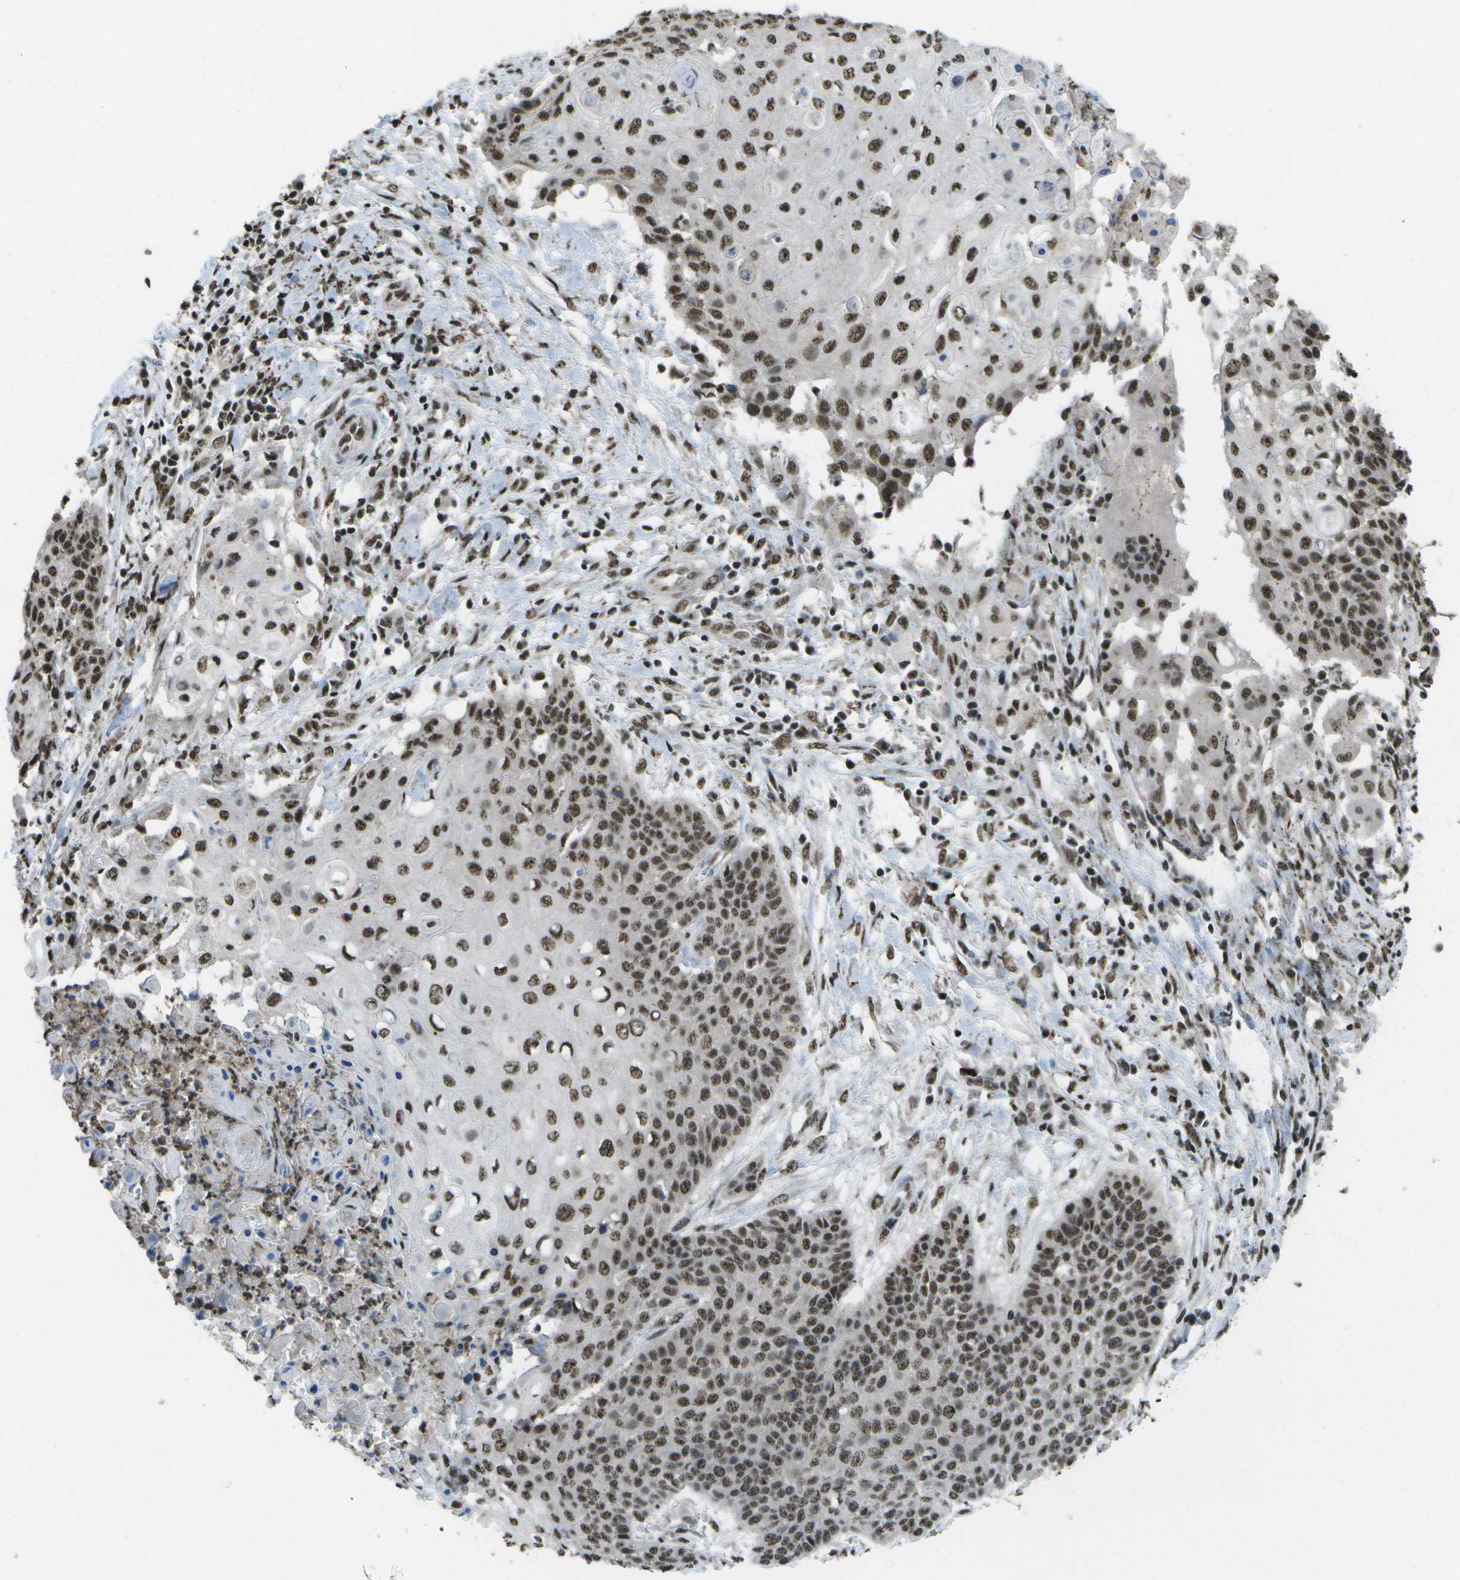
{"staining": {"intensity": "strong", "quantity": ">75%", "location": "nuclear"}, "tissue": "cervical cancer", "cell_type": "Tumor cells", "image_type": "cancer", "snomed": [{"axis": "morphology", "description": "Squamous cell carcinoma, NOS"}, {"axis": "topography", "description": "Cervix"}], "caption": "Protein analysis of cervical cancer tissue displays strong nuclear expression in about >75% of tumor cells.", "gene": "SPEN", "patient": {"sex": "female", "age": 39}}